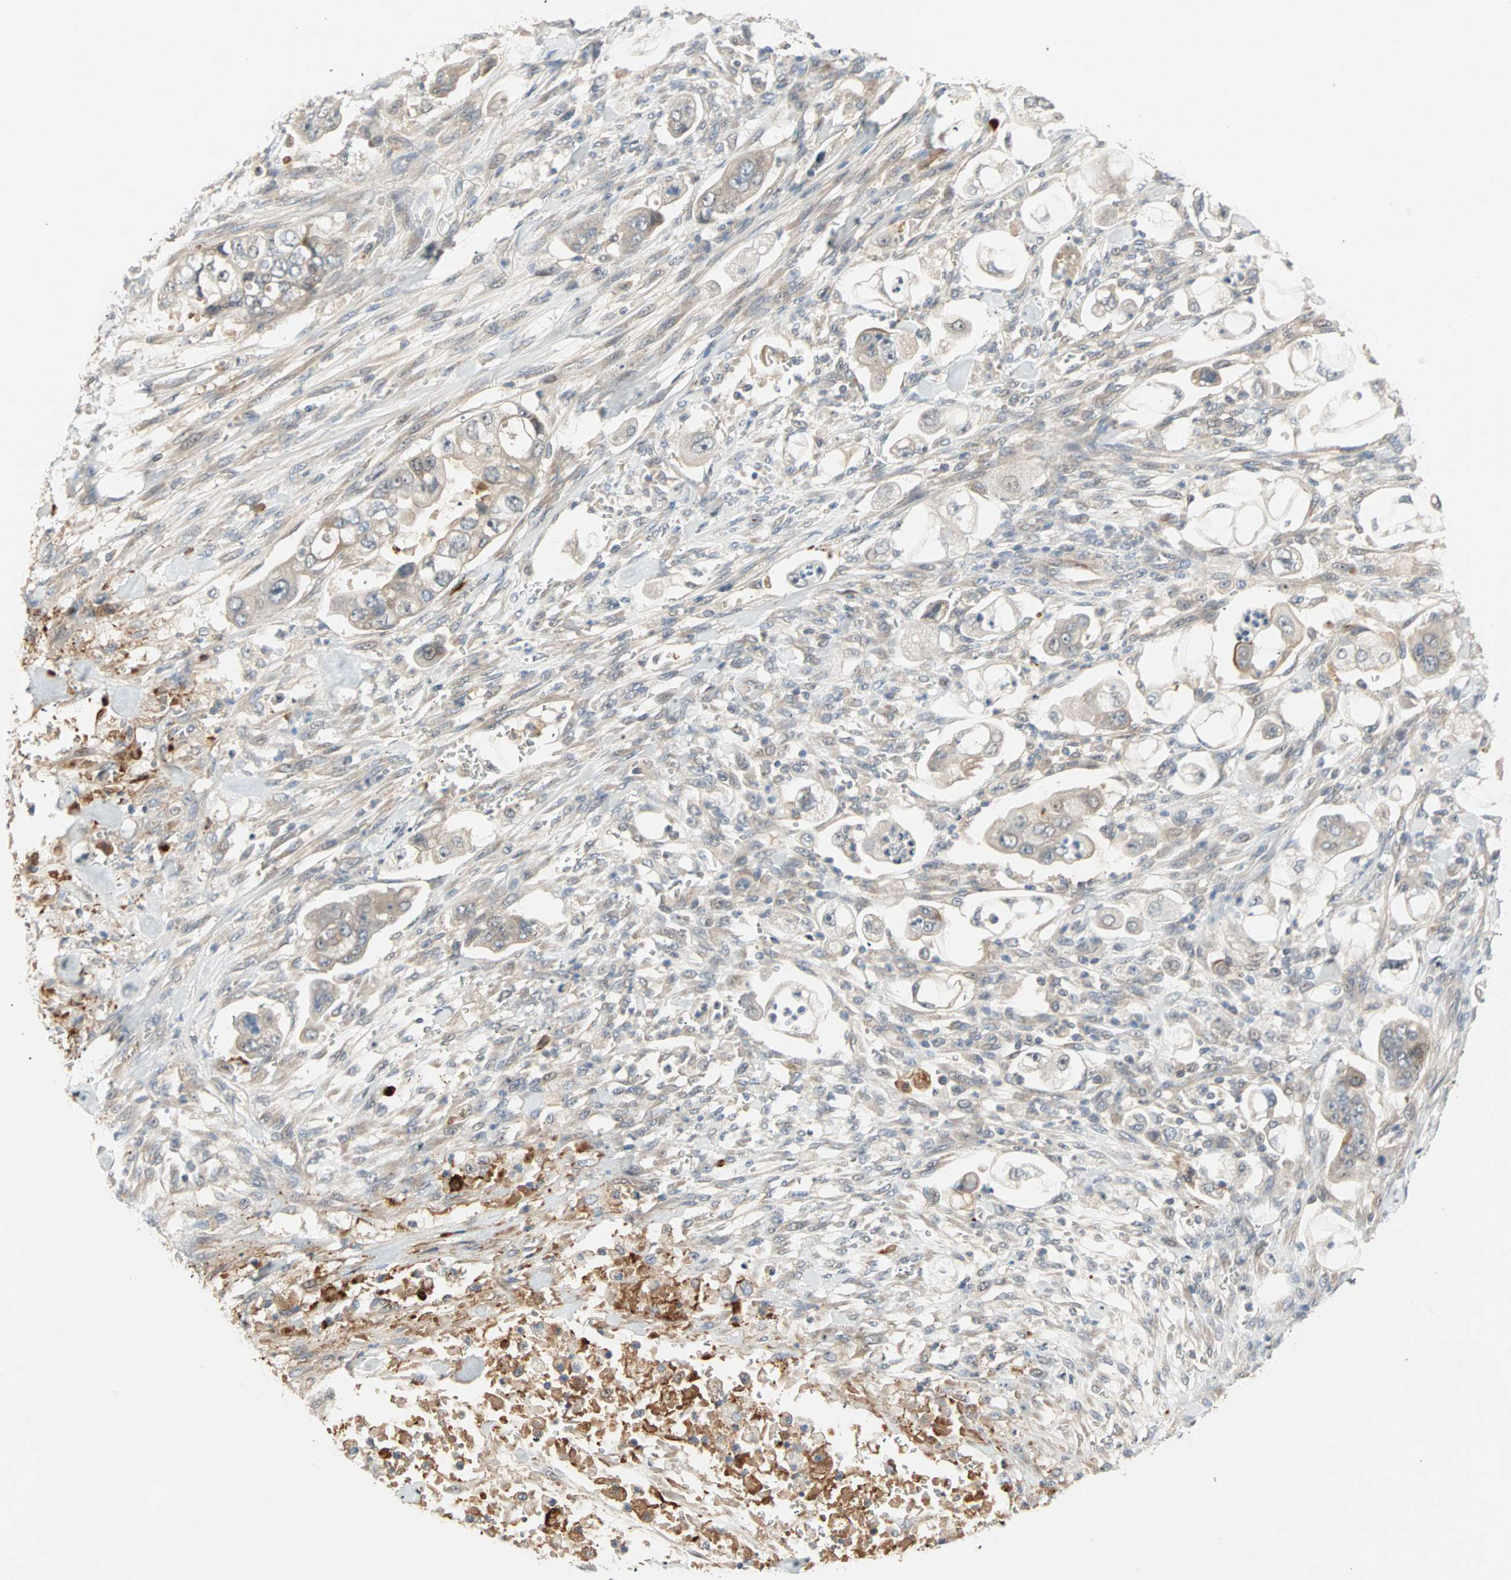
{"staining": {"intensity": "weak", "quantity": ">75%", "location": "cytoplasmic/membranous"}, "tissue": "stomach cancer", "cell_type": "Tumor cells", "image_type": "cancer", "snomed": [{"axis": "morphology", "description": "Adenocarcinoma, NOS"}, {"axis": "topography", "description": "Stomach"}], "caption": "Weak cytoplasmic/membranous protein staining is present in approximately >75% of tumor cells in stomach adenocarcinoma. (brown staining indicates protein expression, while blue staining denotes nuclei).", "gene": "PROS1", "patient": {"sex": "male", "age": 62}}